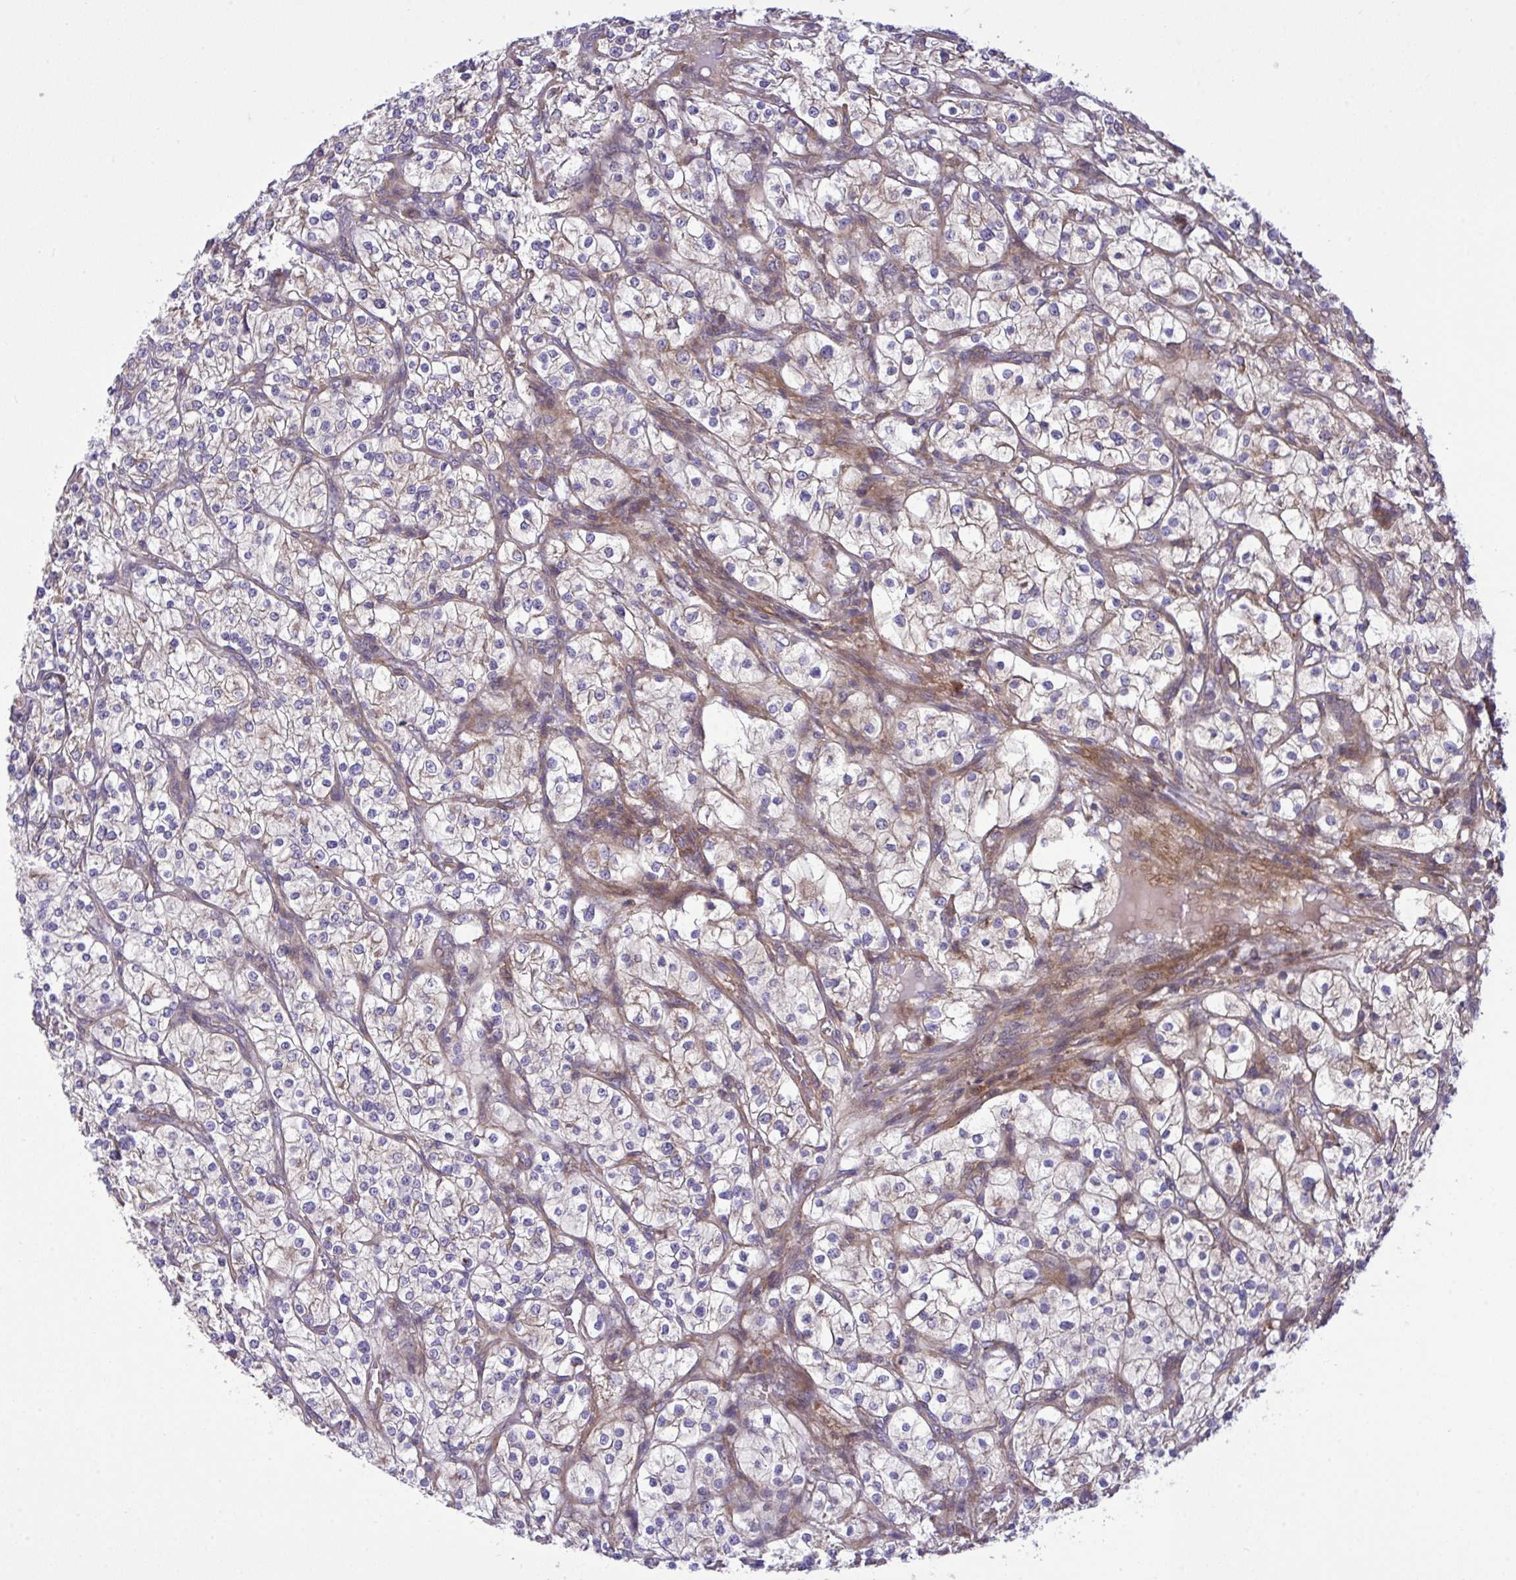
{"staining": {"intensity": "weak", "quantity": "25%-75%", "location": "cytoplasmic/membranous"}, "tissue": "renal cancer", "cell_type": "Tumor cells", "image_type": "cancer", "snomed": [{"axis": "morphology", "description": "Adenocarcinoma, NOS"}, {"axis": "topography", "description": "Kidney"}], "caption": "A low amount of weak cytoplasmic/membranous staining is seen in approximately 25%-75% of tumor cells in renal cancer tissue.", "gene": "GRB14", "patient": {"sex": "male", "age": 80}}